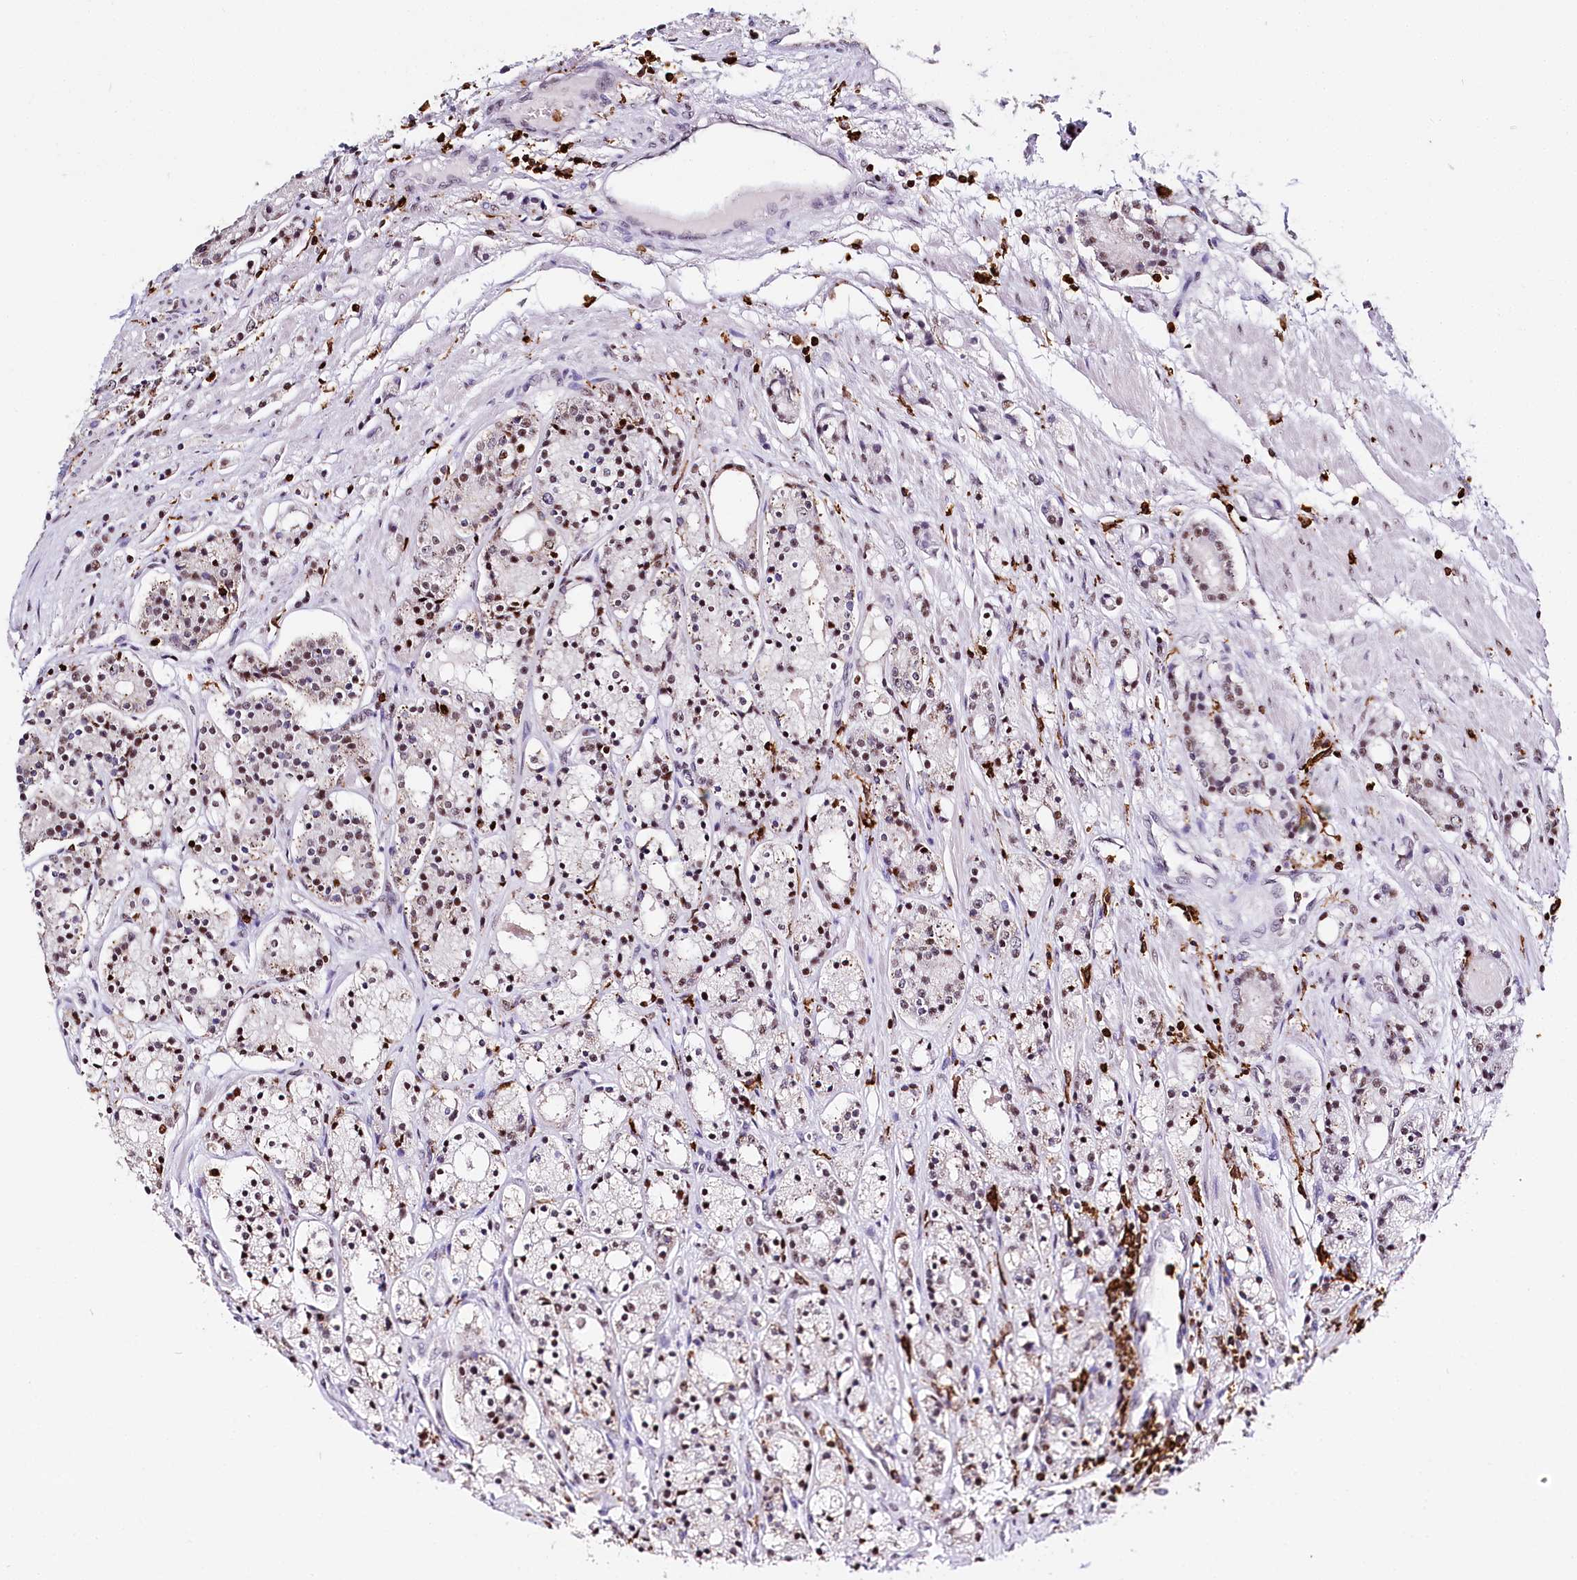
{"staining": {"intensity": "negative", "quantity": "none", "location": "none"}, "tissue": "prostate cancer", "cell_type": "Tumor cells", "image_type": "cancer", "snomed": [{"axis": "morphology", "description": "Adenocarcinoma, High grade"}, {"axis": "topography", "description": "Prostate"}], "caption": "Immunohistochemical staining of prostate cancer (high-grade adenocarcinoma) displays no significant staining in tumor cells. Brightfield microscopy of IHC stained with DAB (3,3'-diaminobenzidine) (brown) and hematoxylin (blue), captured at high magnification.", "gene": "BARD1", "patient": {"sex": "male", "age": 60}}